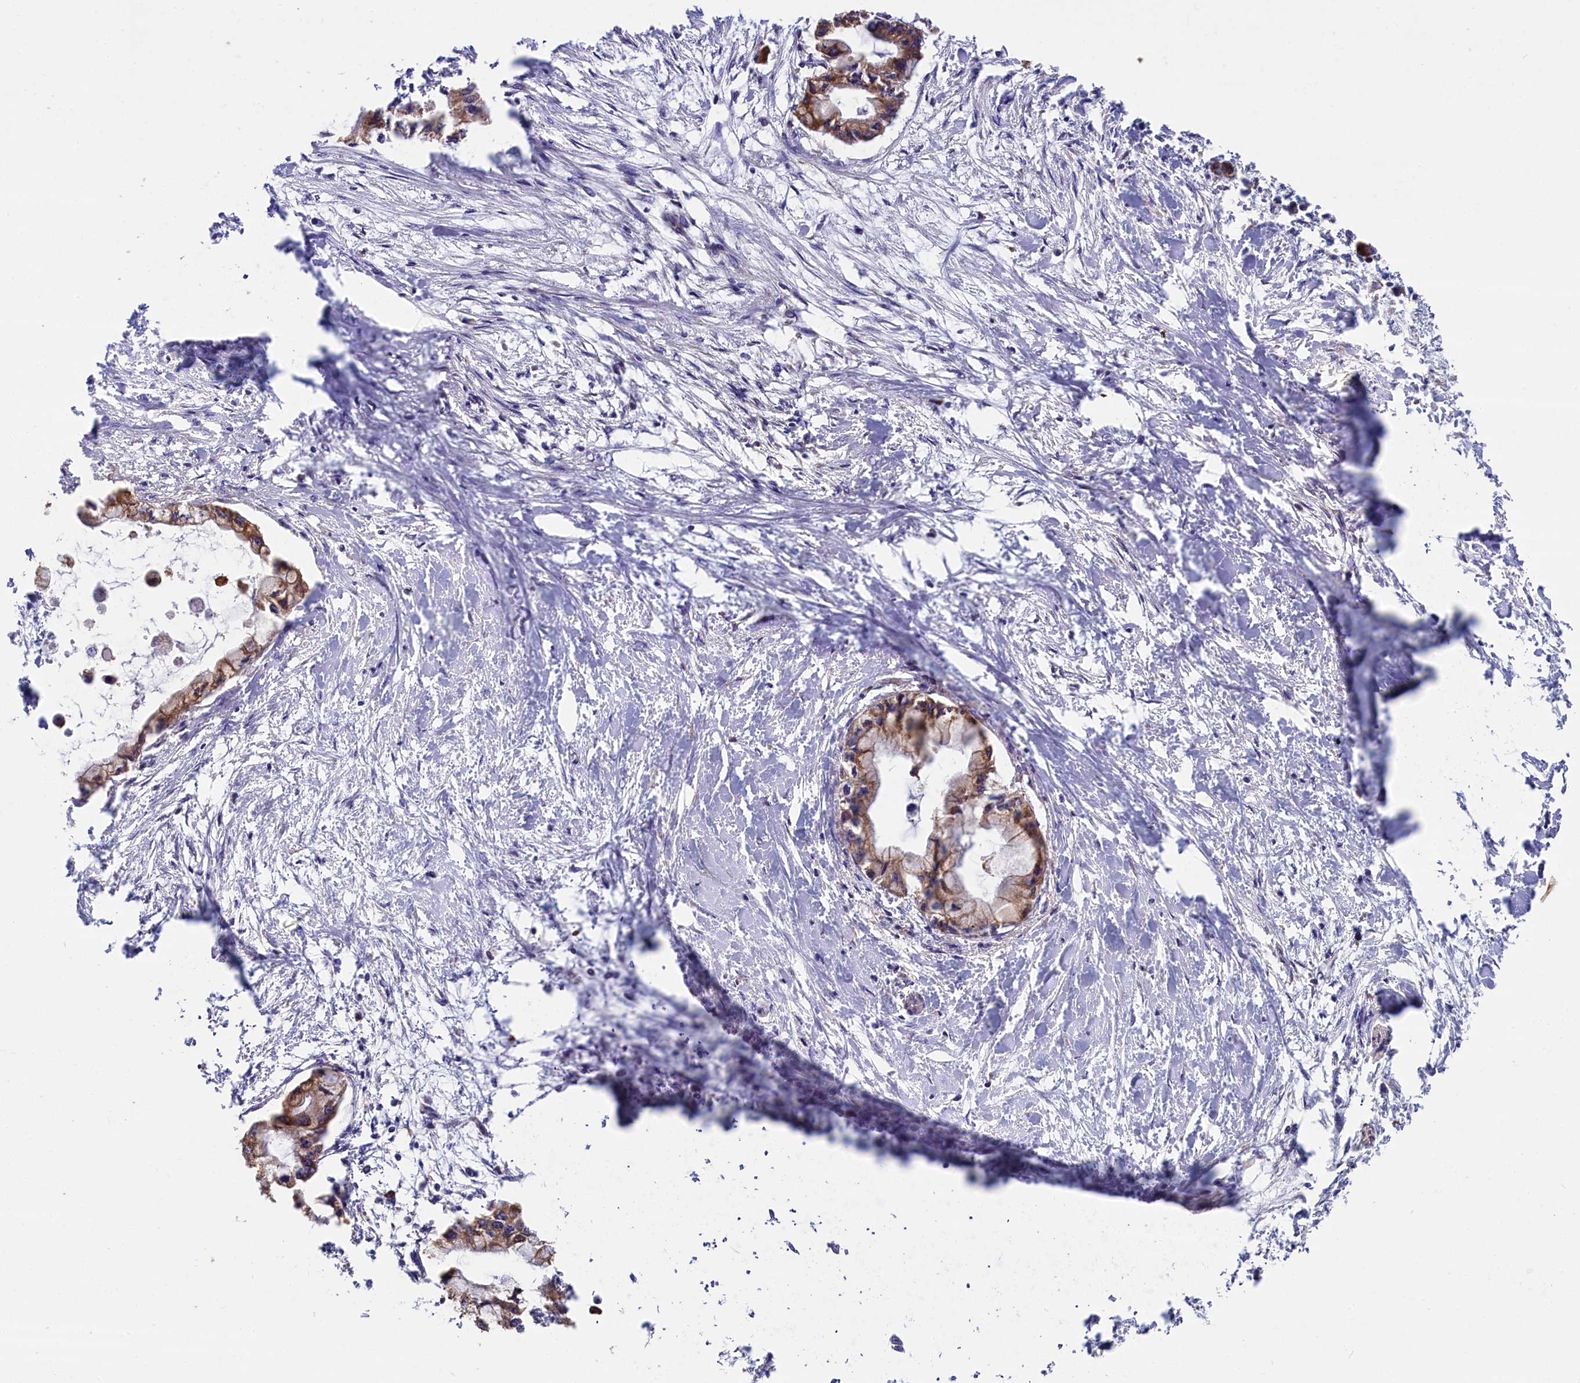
{"staining": {"intensity": "moderate", "quantity": ">75%", "location": "cytoplasmic/membranous"}, "tissue": "pancreatic cancer", "cell_type": "Tumor cells", "image_type": "cancer", "snomed": [{"axis": "morphology", "description": "Adenocarcinoma, NOS"}, {"axis": "topography", "description": "Pancreas"}], "caption": "Protein staining demonstrates moderate cytoplasmic/membranous positivity in about >75% of tumor cells in pancreatic cancer (adenocarcinoma). Ihc stains the protein in brown and the nuclei are stained blue.", "gene": "ZSWIM1", "patient": {"sex": "male", "age": 48}}